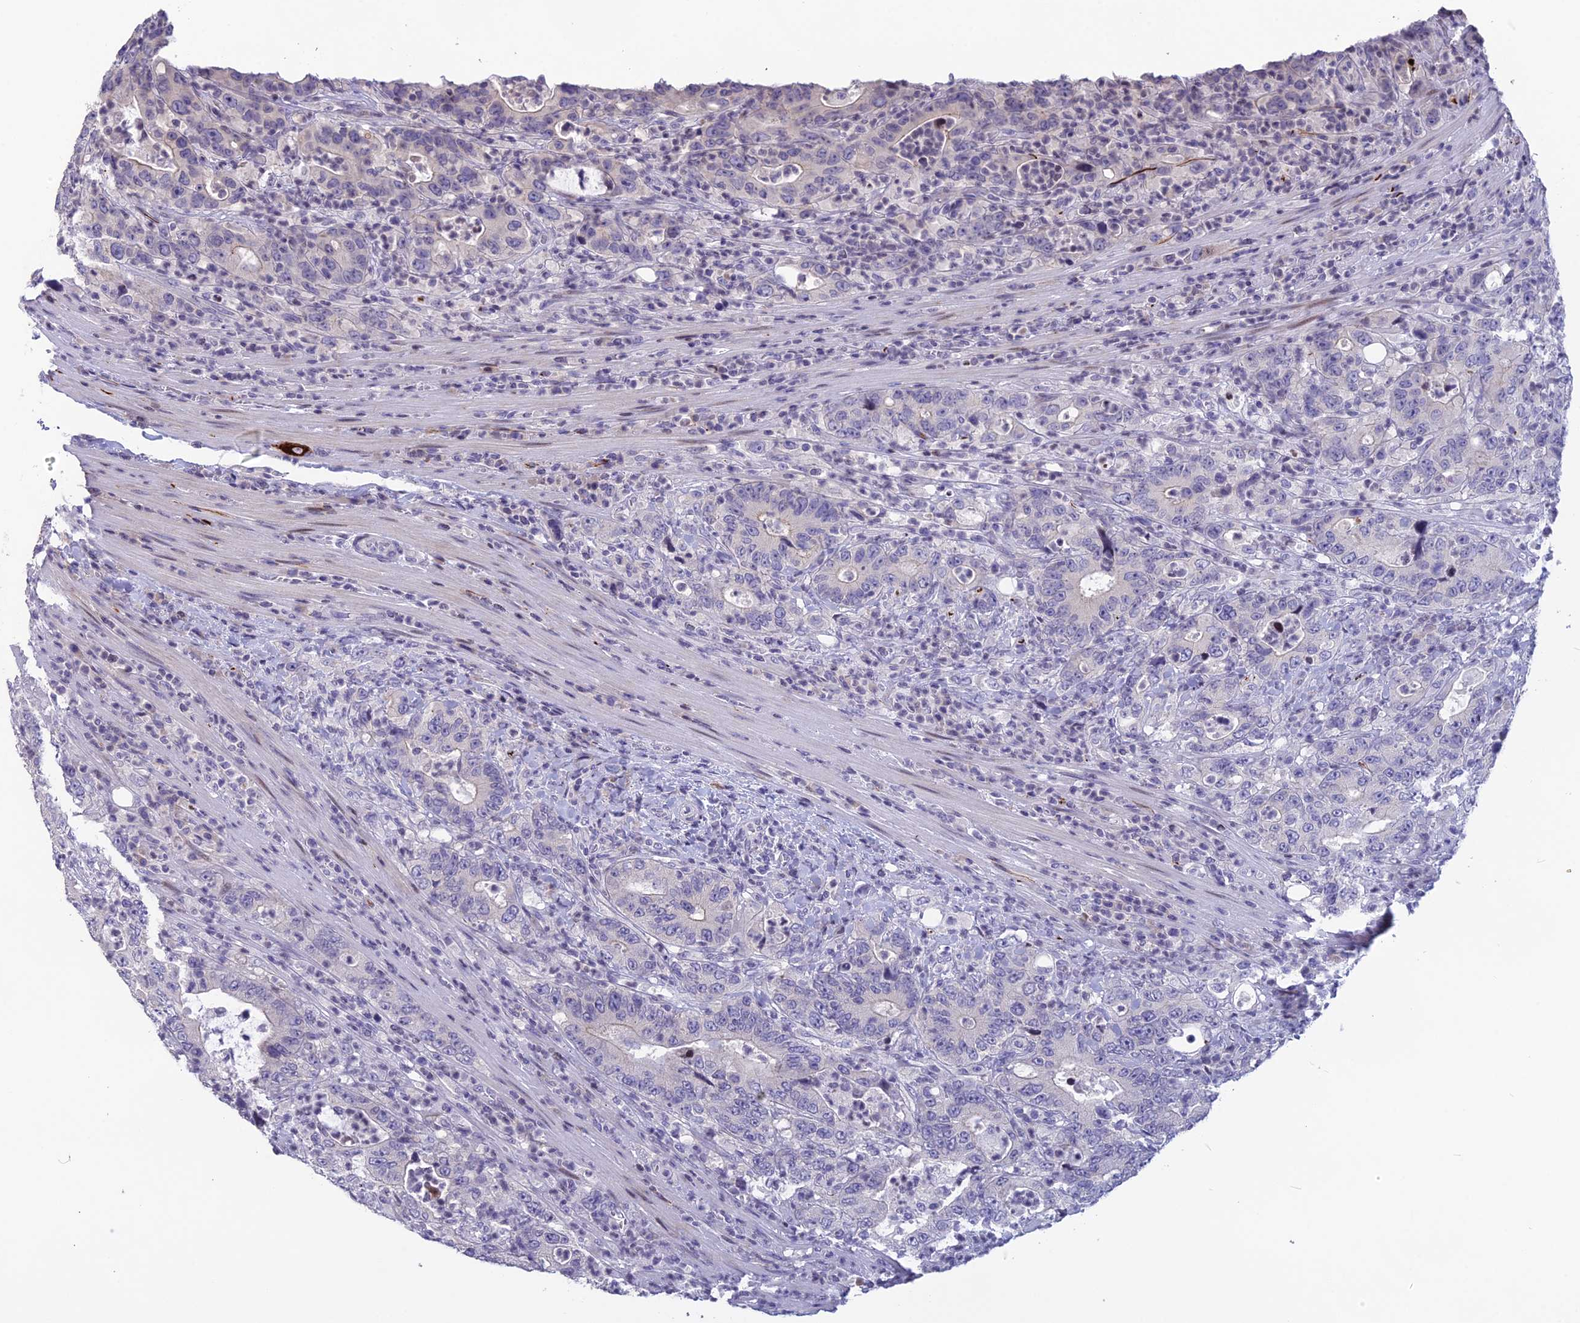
{"staining": {"intensity": "negative", "quantity": "none", "location": "none"}, "tissue": "colorectal cancer", "cell_type": "Tumor cells", "image_type": "cancer", "snomed": [{"axis": "morphology", "description": "Adenocarcinoma, NOS"}, {"axis": "topography", "description": "Colon"}], "caption": "Micrograph shows no protein staining in tumor cells of colorectal adenocarcinoma tissue.", "gene": "TMEM134", "patient": {"sex": "female", "age": 75}}